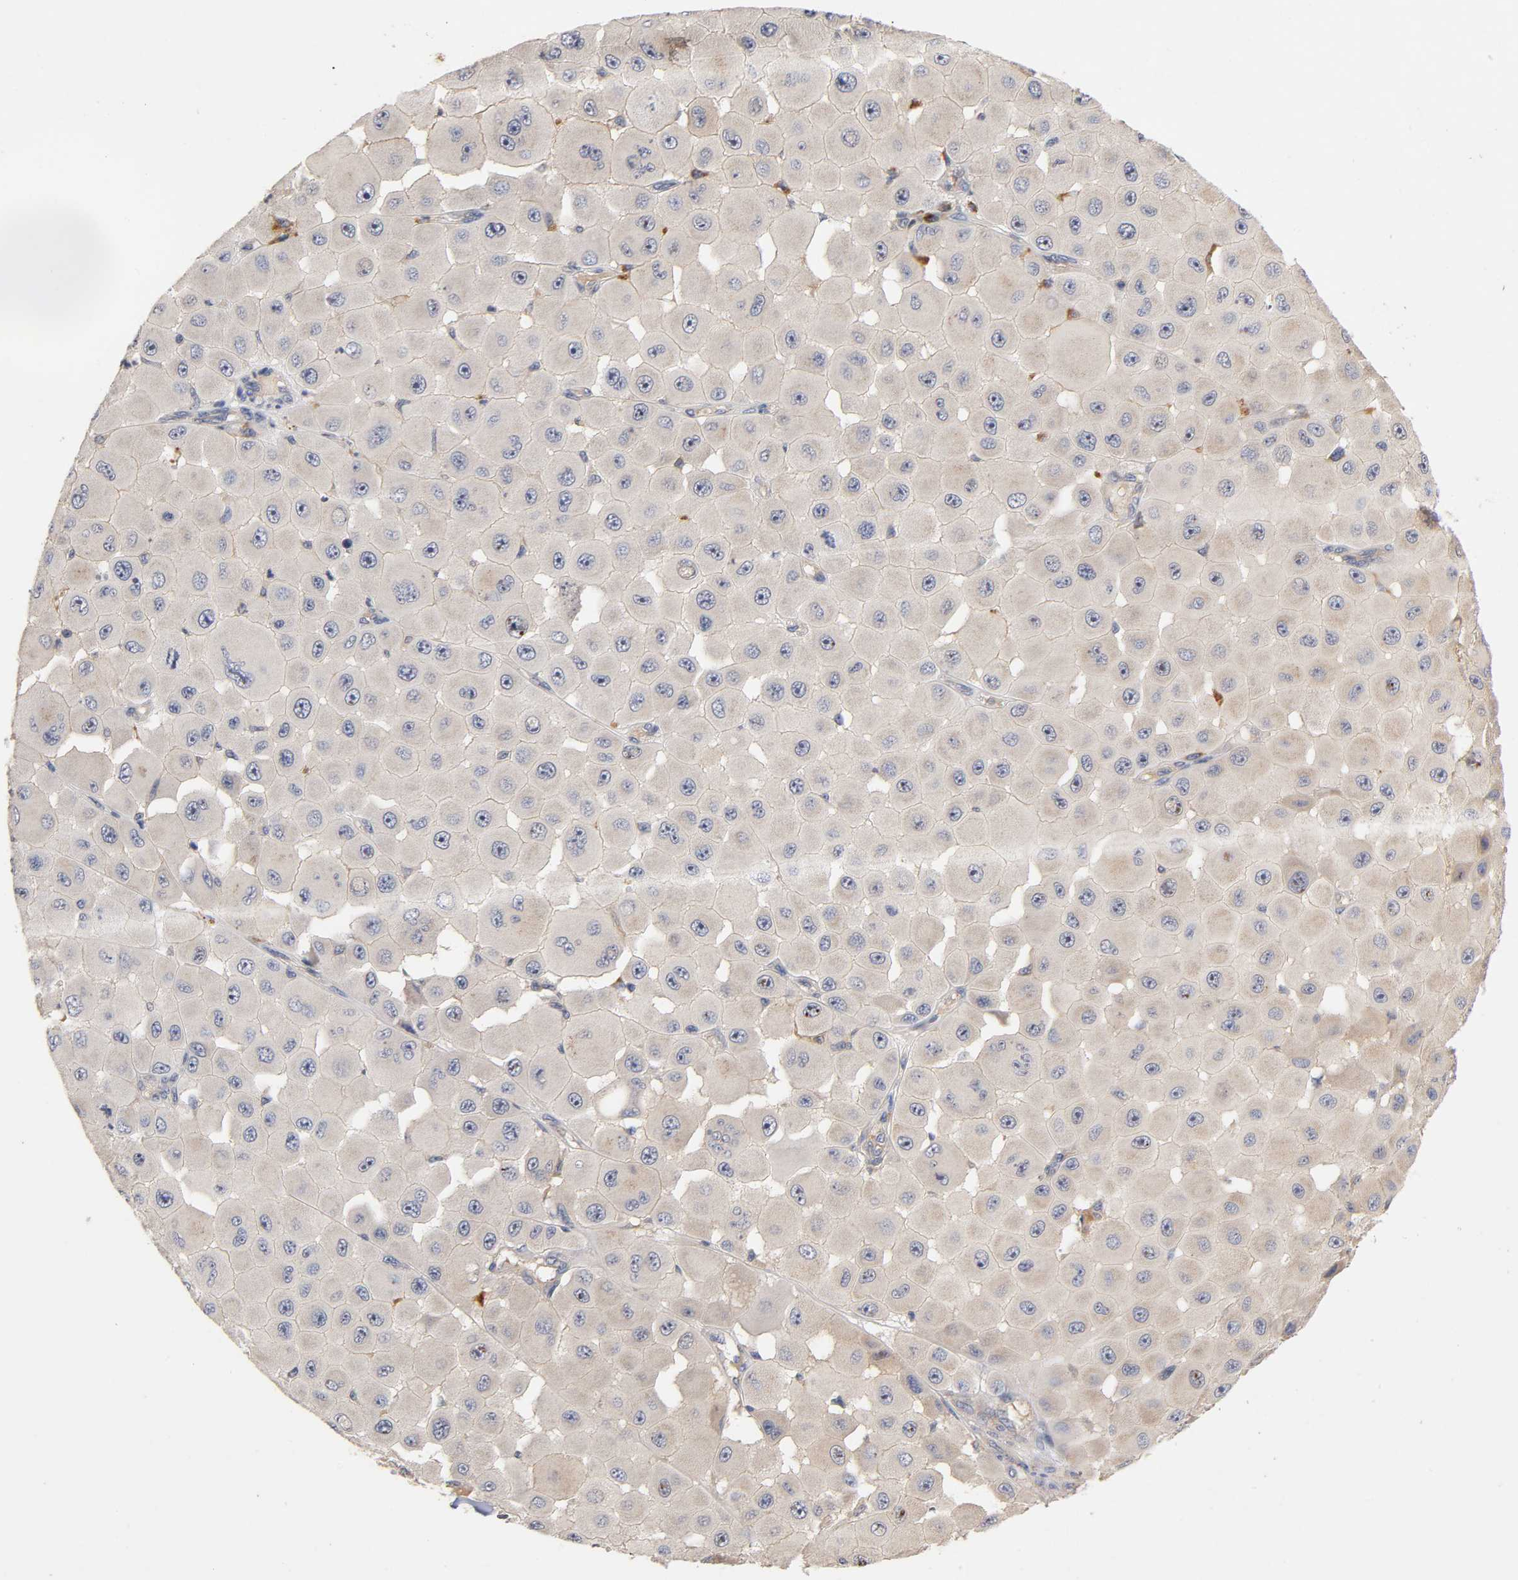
{"staining": {"intensity": "weak", "quantity": ">75%", "location": "cytoplasmic/membranous"}, "tissue": "melanoma", "cell_type": "Tumor cells", "image_type": "cancer", "snomed": [{"axis": "morphology", "description": "Malignant melanoma, NOS"}, {"axis": "topography", "description": "Skin"}], "caption": "This image reveals immunohistochemistry (IHC) staining of human melanoma, with low weak cytoplasmic/membranous positivity in about >75% of tumor cells.", "gene": "PDZD11", "patient": {"sex": "female", "age": 81}}